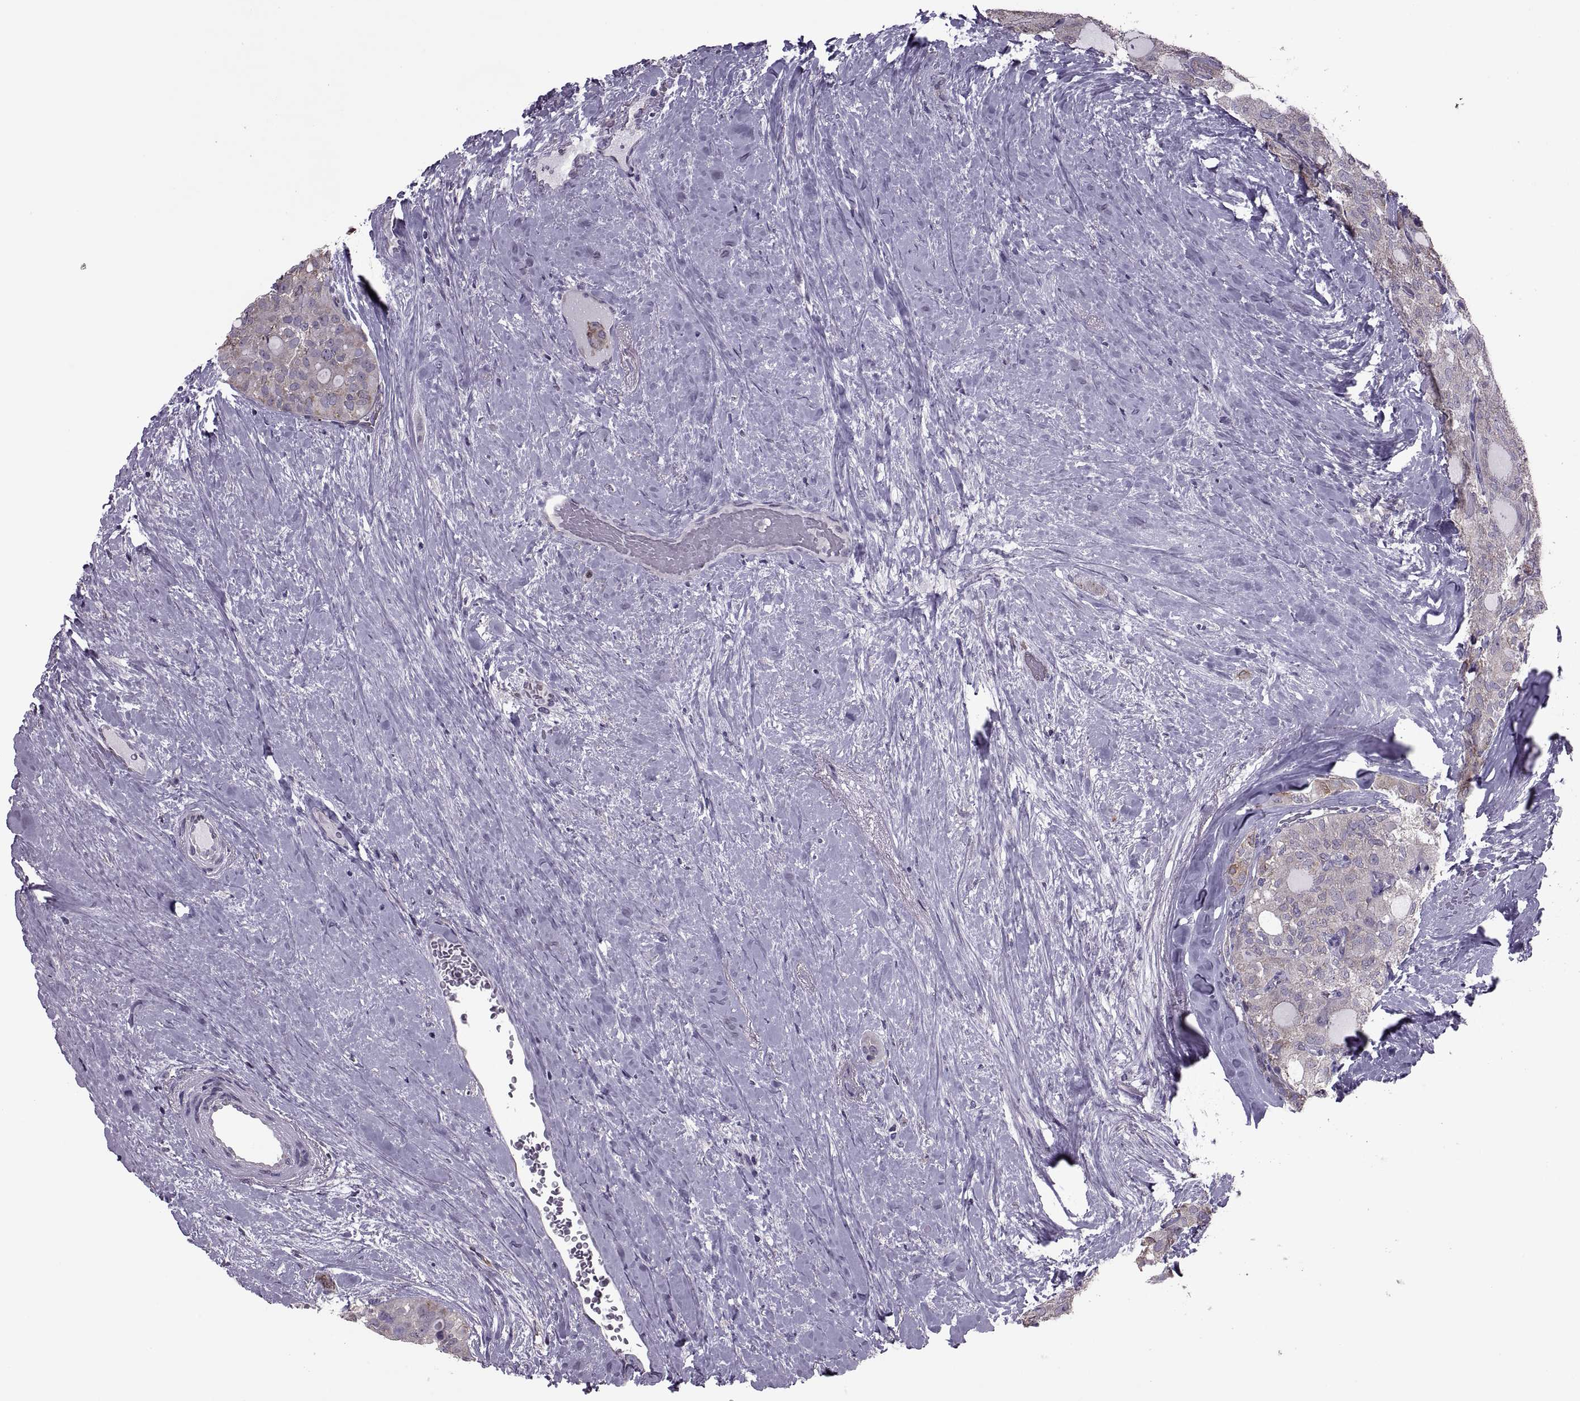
{"staining": {"intensity": "weak", "quantity": ">75%", "location": "cytoplasmic/membranous"}, "tissue": "thyroid cancer", "cell_type": "Tumor cells", "image_type": "cancer", "snomed": [{"axis": "morphology", "description": "Follicular adenoma carcinoma, NOS"}, {"axis": "topography", "description": "Thyroid gland"}], "caption": "Immunohistochemistry (IHC) image of neoplastic tissue: thyroid follicular adenoma carcinoma stained using immunohistochemistry displays low levels of weak protein expression localized specifically in the cytoplasmic/membranous of tumor cells, appearing as a cytoplasmic/membranous brown color.", "gene": "PABPC1", "patient": {"sex": "male", "age": 75}}